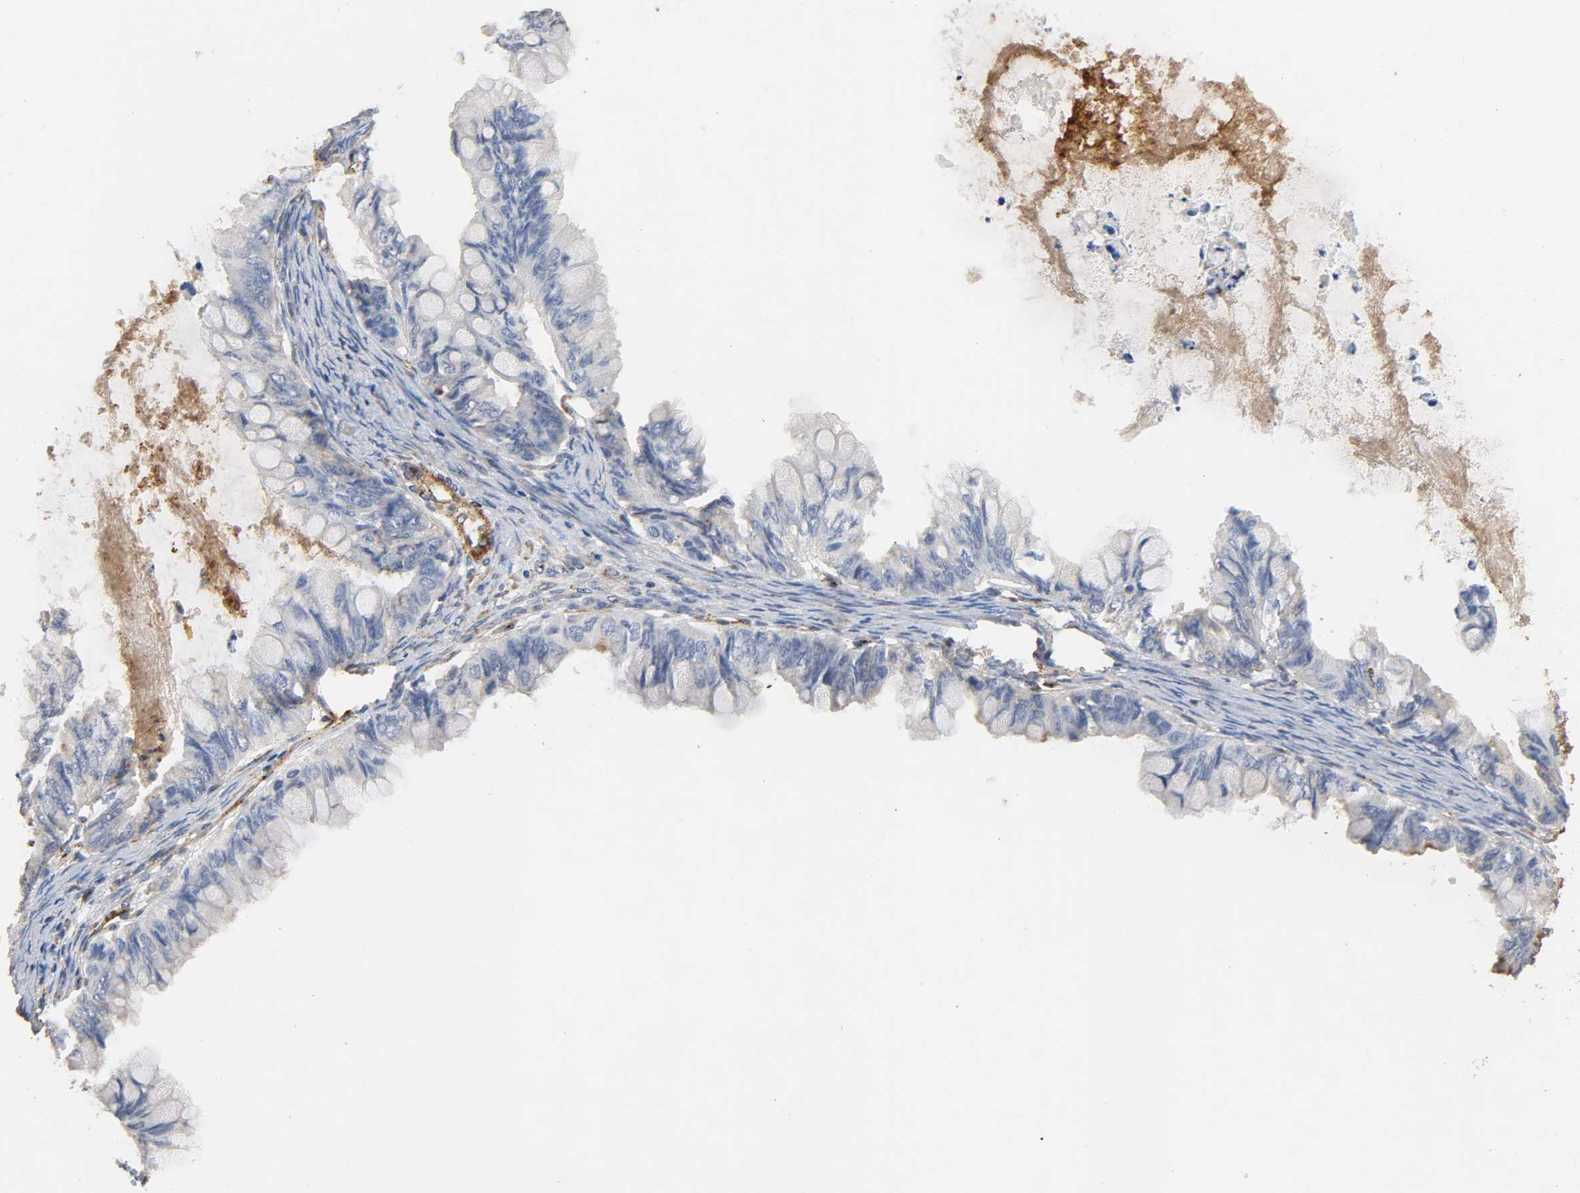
{"staining": {"intensity": "negative", "quantity": "none", "location": "none"}, "tissue": "ovarian cancer", "cell_type": "Tumor cells", "image_type": "cancer", "snomed": [{"axis": "morphology", "description": "Cystadenocarcinoma, mucinous, NOS"}, {"axis": "topography", "description": "Ovary"}], "caption": "DAB (3,3'-diaminobenzidine) immunohistochemical staining of human ovarian mucinous cystadenocarcinoma reveals no significant staining in tumor cells.", "gene": "IFITM3", "patient": {"sex": "female", "age": 80}}